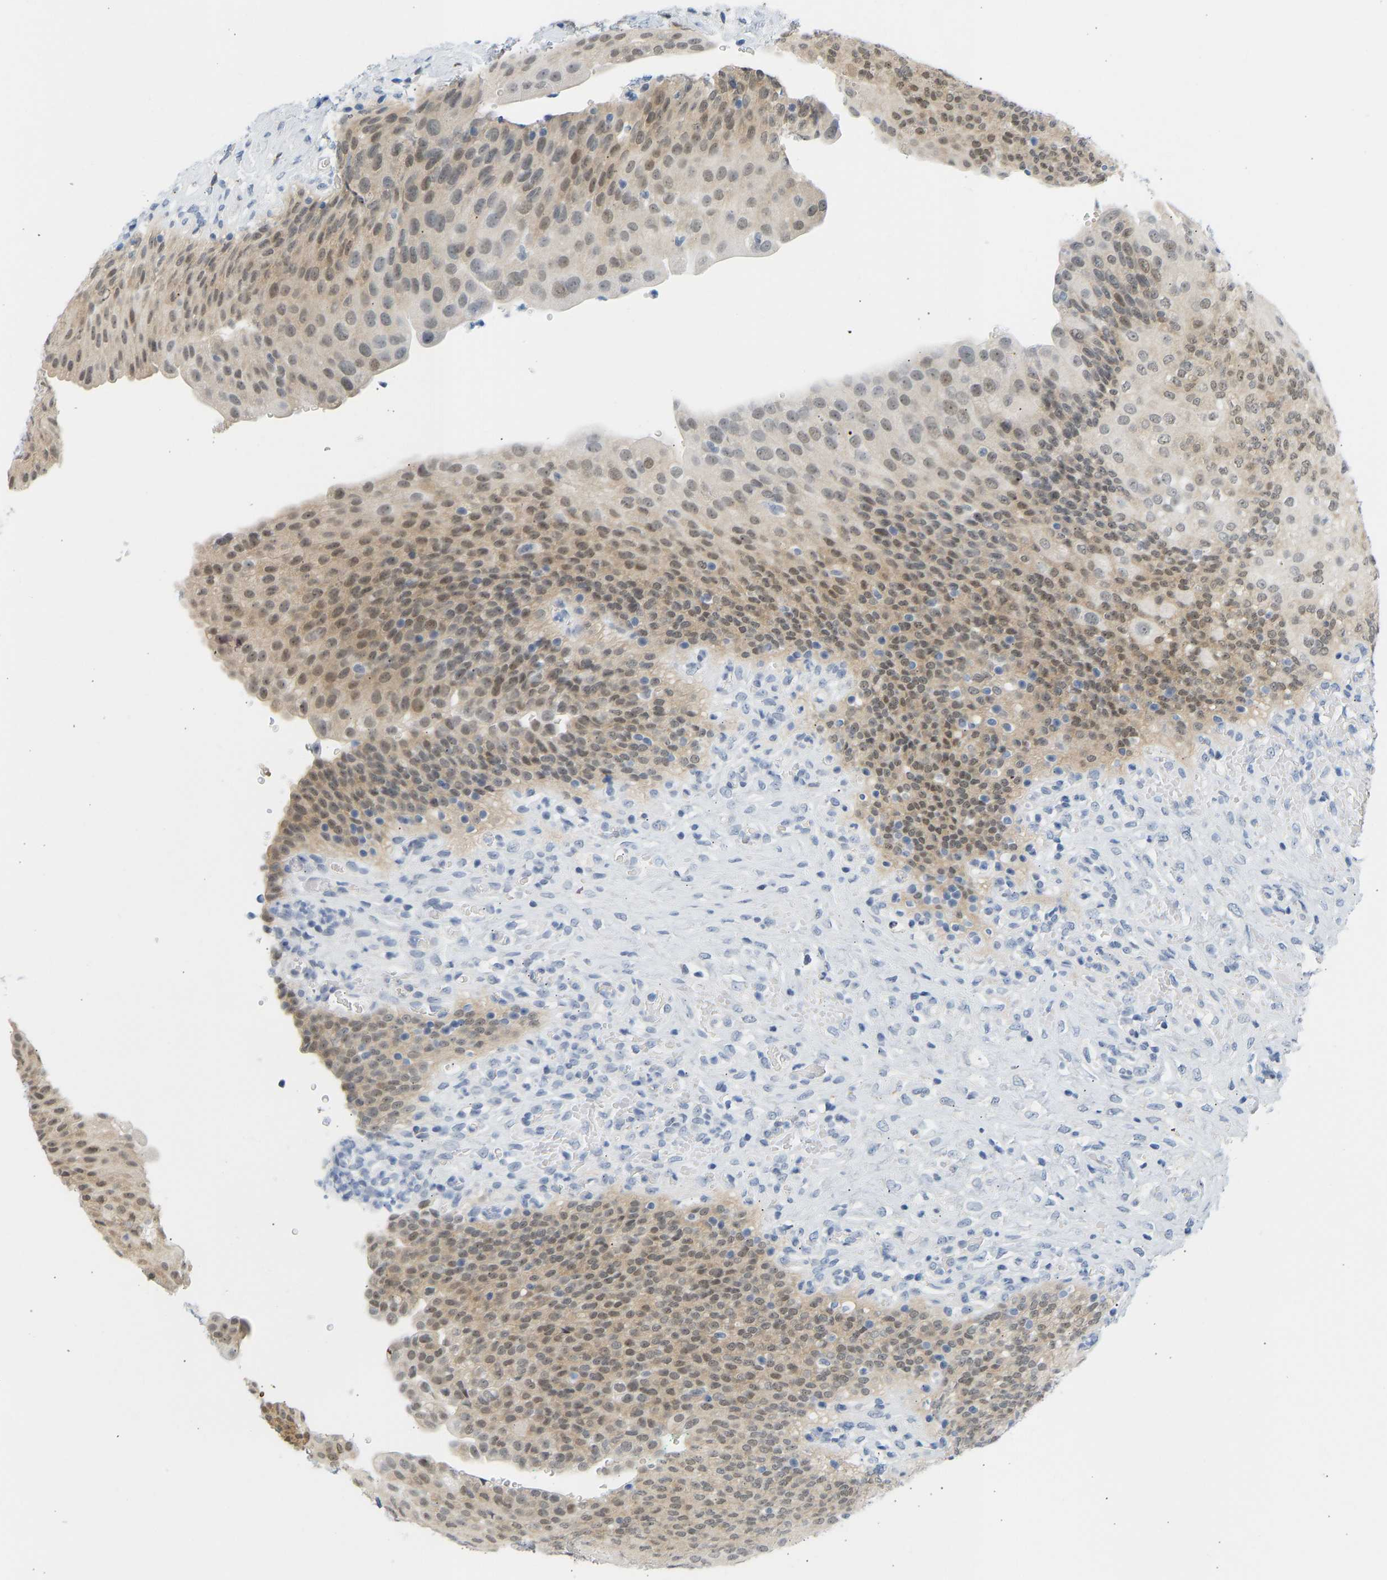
{"staining": {"intensity": "moderate", "quantity": ">75%", "location": "cytoplasmic/membranous,nuclear"}, "tissue": "urinary bladder", "cell_type": "Urothelial cells", "image_type": "normal", "snomed": [{"axis": "morphology", "description": "Urothelial carcinoma, High grade"}, {"axis": "topography", "description": "Urinary bladder"}], "caption": "Moderate cytoplasmic/membranous,nuclear protein staining is present in approximately >75% of urothelial cells in urinary bladder. (Stains: DAB in brown, nuclei in blue, Microscopy: brightfield microscopy at high magnification).", "gene": "BAG1", "patient": {"sex": "male", "age": 46}}